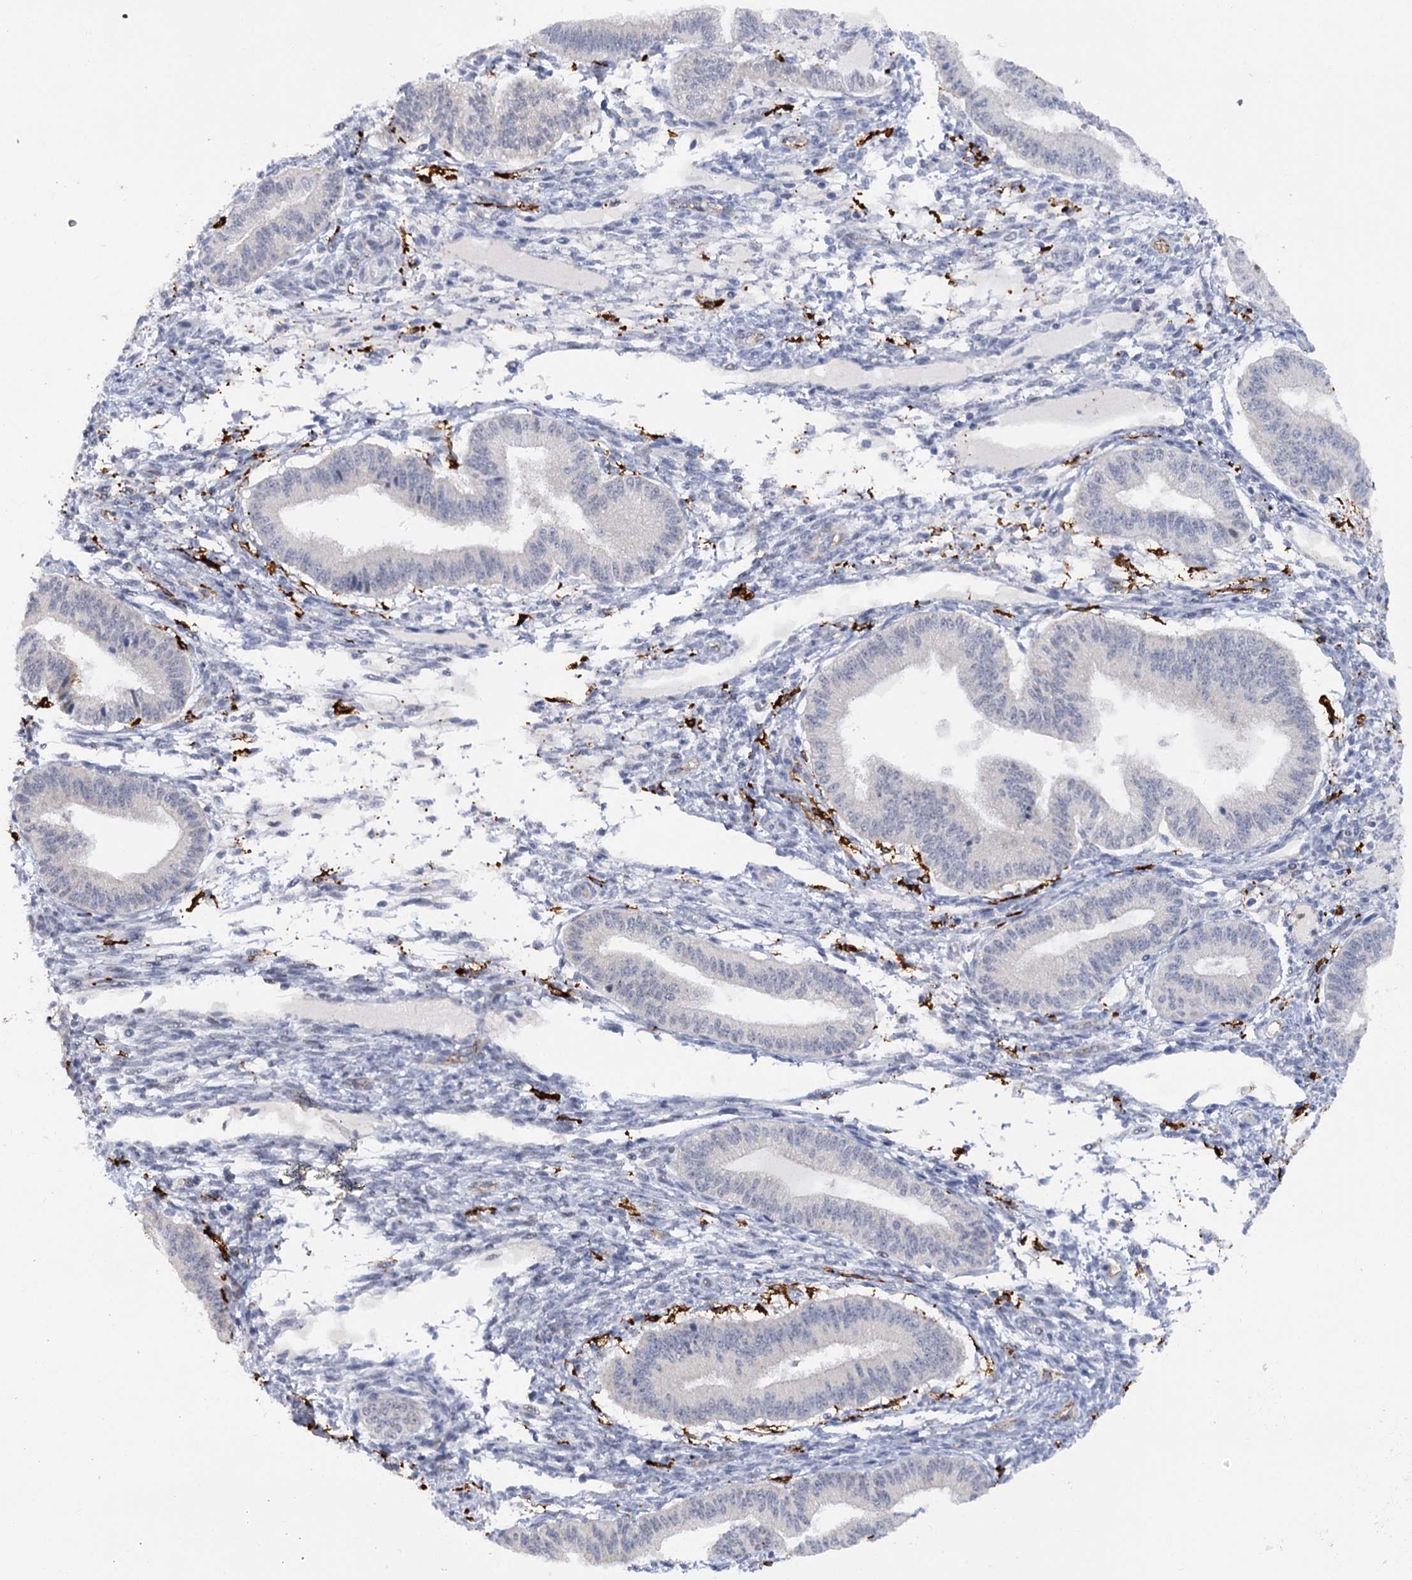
{"staining": {"intensity": "negative", "quantity": "none", "location": "none"}, "tissue": "endometrium", "cell_type": "Cells in endometrial stroma", "image_type": "normal", "snomed": [{"axis": "morphology", "description": "Normal tissue, NOS"}, {"axis": "topography", "description": "Endometrium"}], "caption": "Protein analysis of benign endometrium shows no significant staining in cells in endometrial stroma. (Stains: DAB (3,3'-diaminobenzidine) immunohistochemistry with hematoxylin counter stain, Microscopy: brightfield microscopy at high magnification).", "gene": "PIWIL4", "patient": {"sex": "female", "age": 39}}